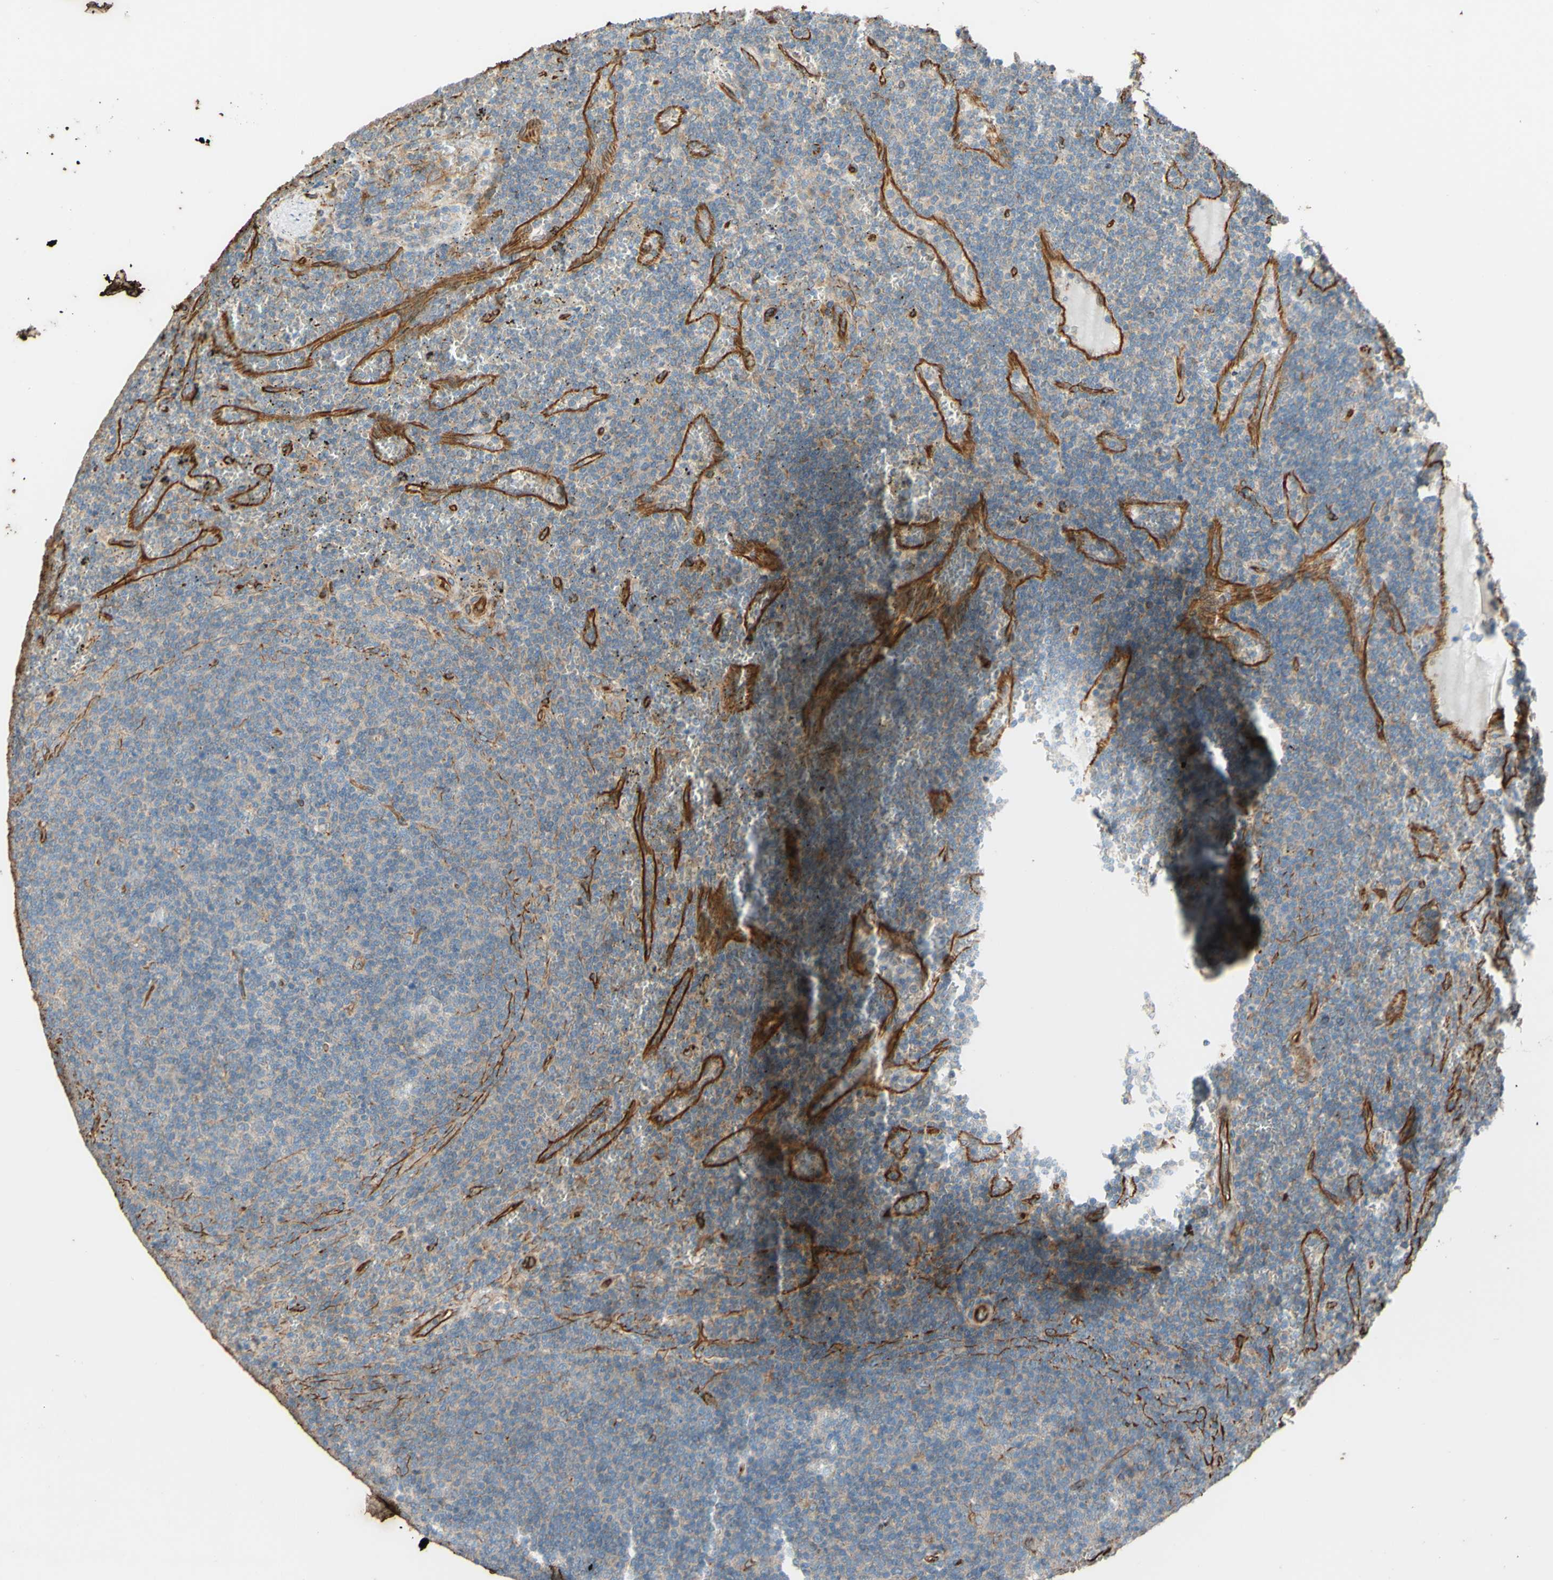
{"staining": {"intensity": "weak", "quantity": ">75%", "location": "cytoplasmic/membranous"}, "tissue": "lymphoma", "cell_type": "Tumor cells", "image_type": "cancer", "snomed": [{"axis": "morphology", "description": "Malignant lymphoma, non-Hodgkin's type, Low grade"}, {"axis": "topography", "description": "Spleen"}], "caption": "Tumor cells exhibit low levels of weak cytoplasmic/membranous expression in about >75% of cells in human lymphoma.", "gene": "C1orf43", "patient": {"sex": "female", "age": 50}}